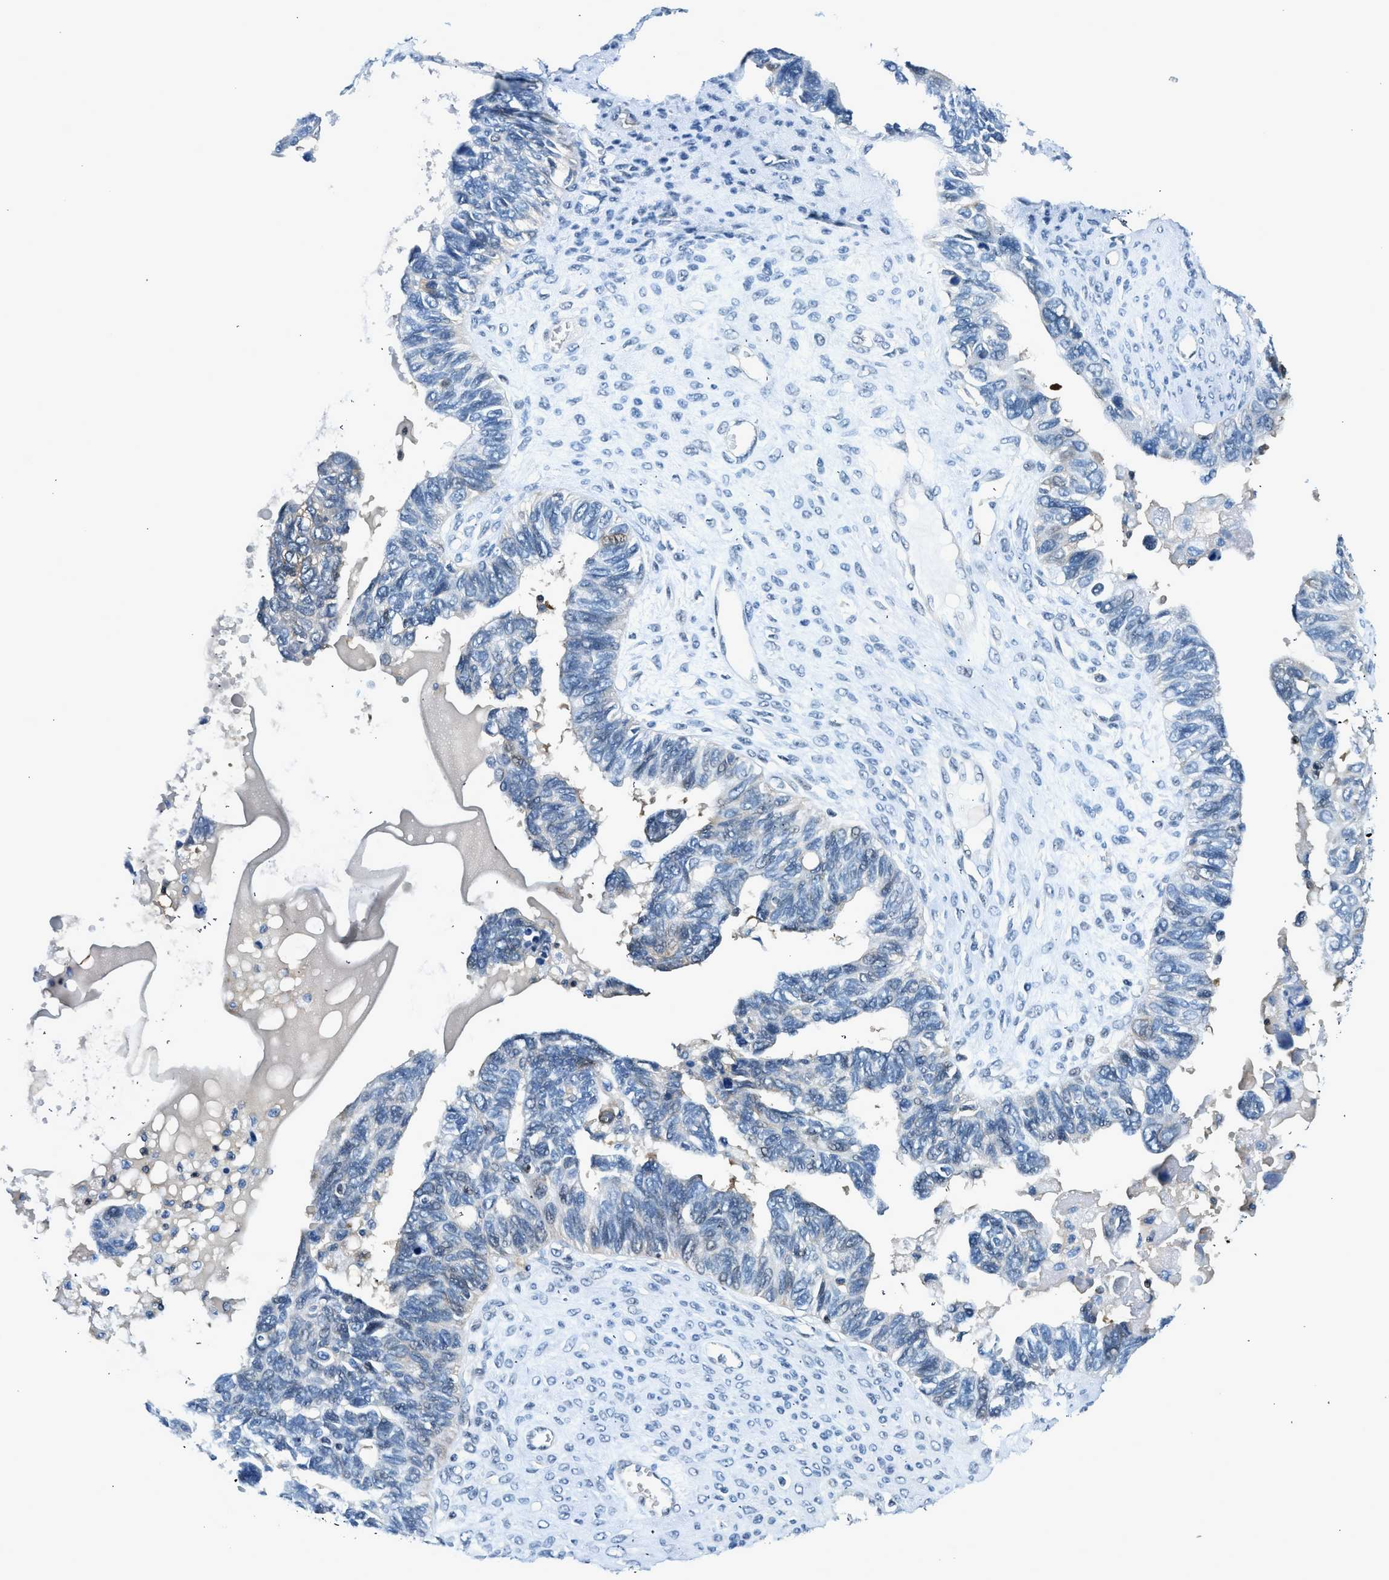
{"staining": {"intensity": "negative", "quantity": "none", "location": "none"}, "tissue": "ovarian cancer", "cell_type": "Tumor cells", "image_type": "cancer", "snomed": [{"axis": "morphology", "description": "Cystadenocarcinoma, serous, NOS"}, {"axis": "topography", "description": "Ovary"}], "caption": "A histopathology image of ovarian serous cystadenocarcinoma stained for a protein reveals no brown staining in tumor cells.", "gene": "LMLN", "patient": {"sex": "female", "age": 79}}